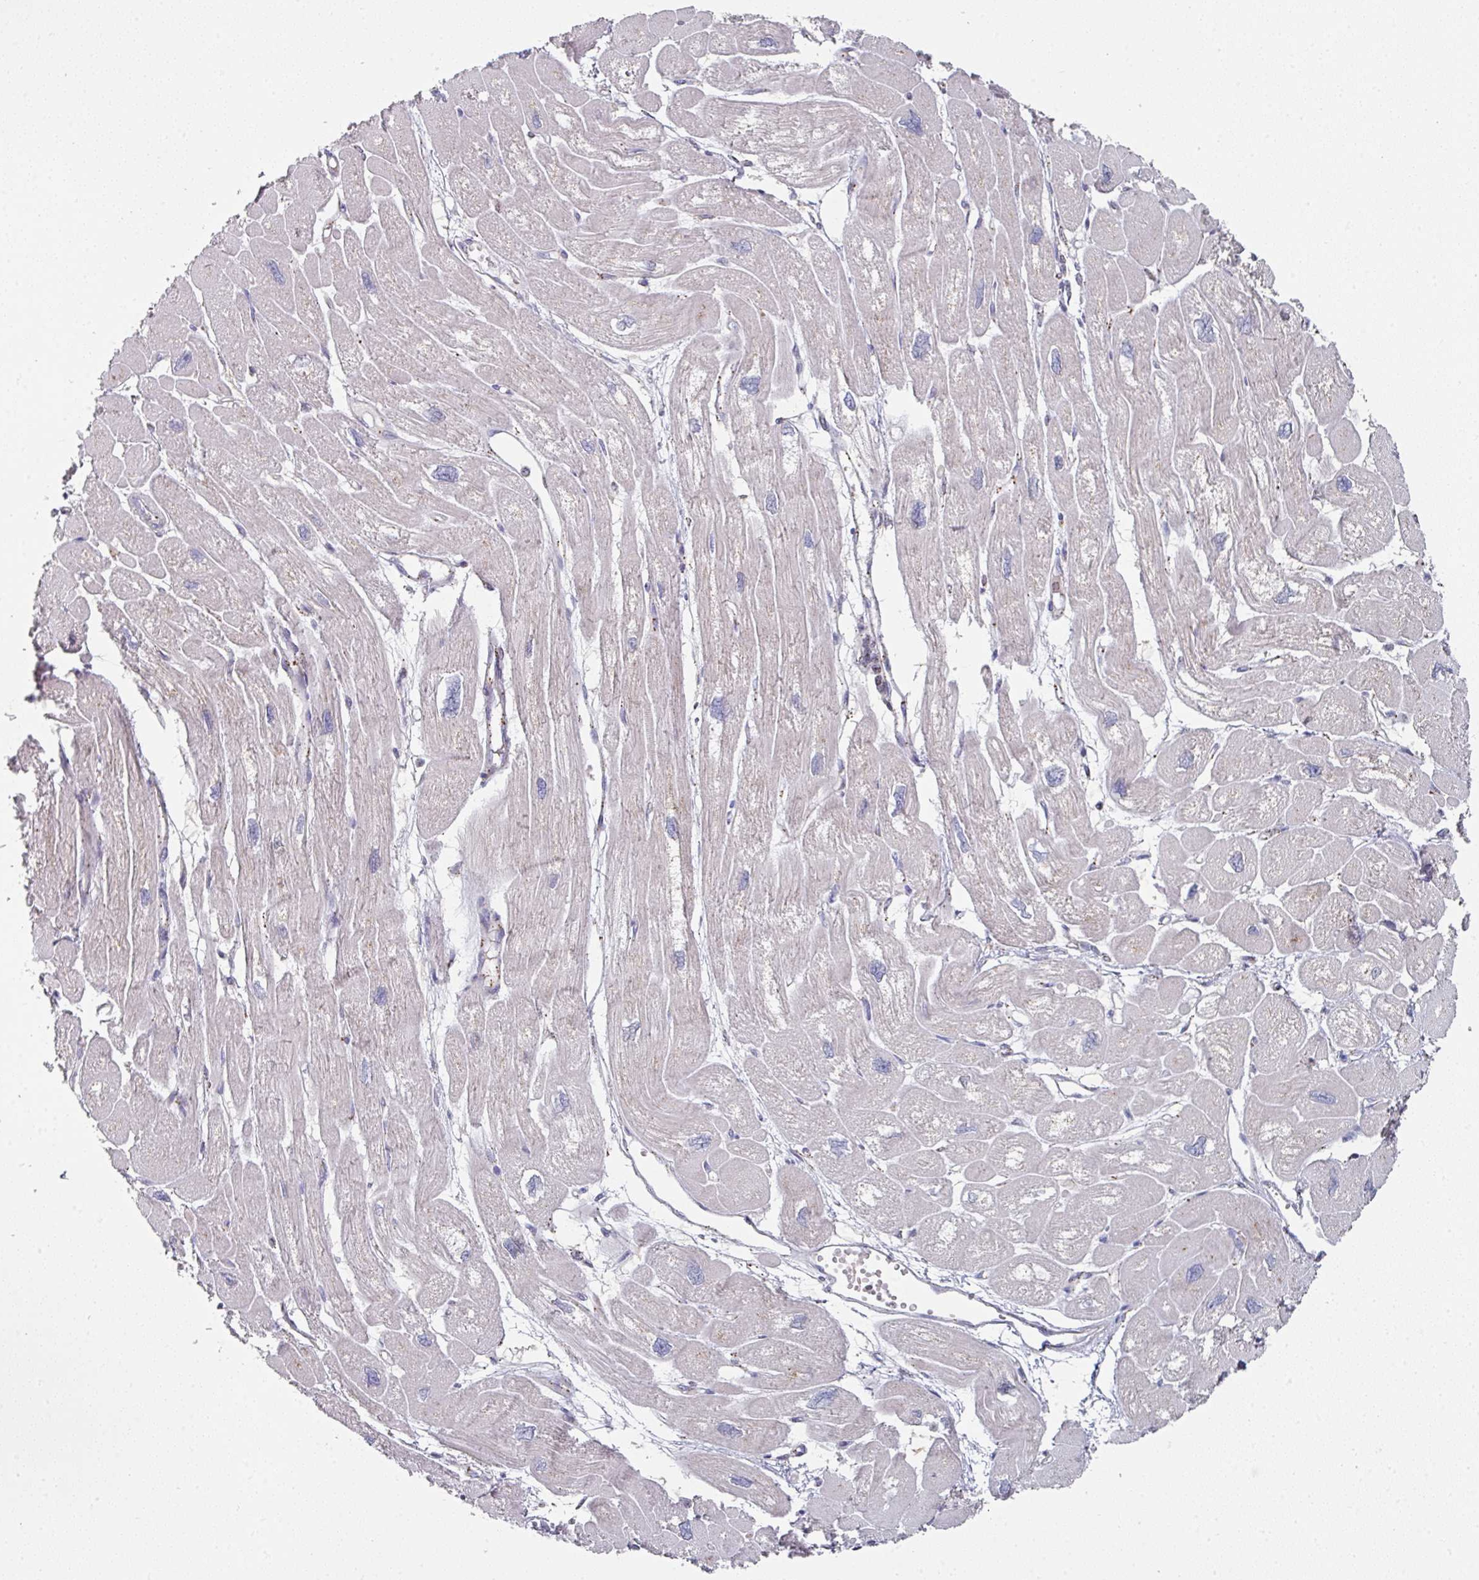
{"staining": {"intensity": "negative", "quantity": "none", "location": "none"}, "tissue": "heart muscle", "cell_type": "Cardiomyocytes", "image_type": "normal", "snomed": [{"axis": "morphology", "description": "Normal tissue, NOS"}, {"axis": "topography", "description": "Heart"}], "caption": "This is an immunohistochemistry (IHC) histopathology image of normal human heart muscle. There is no staining in cardiomyocytes.", "gene": "CCDC85B", "patient": {"sex": "male", "age": 42}}